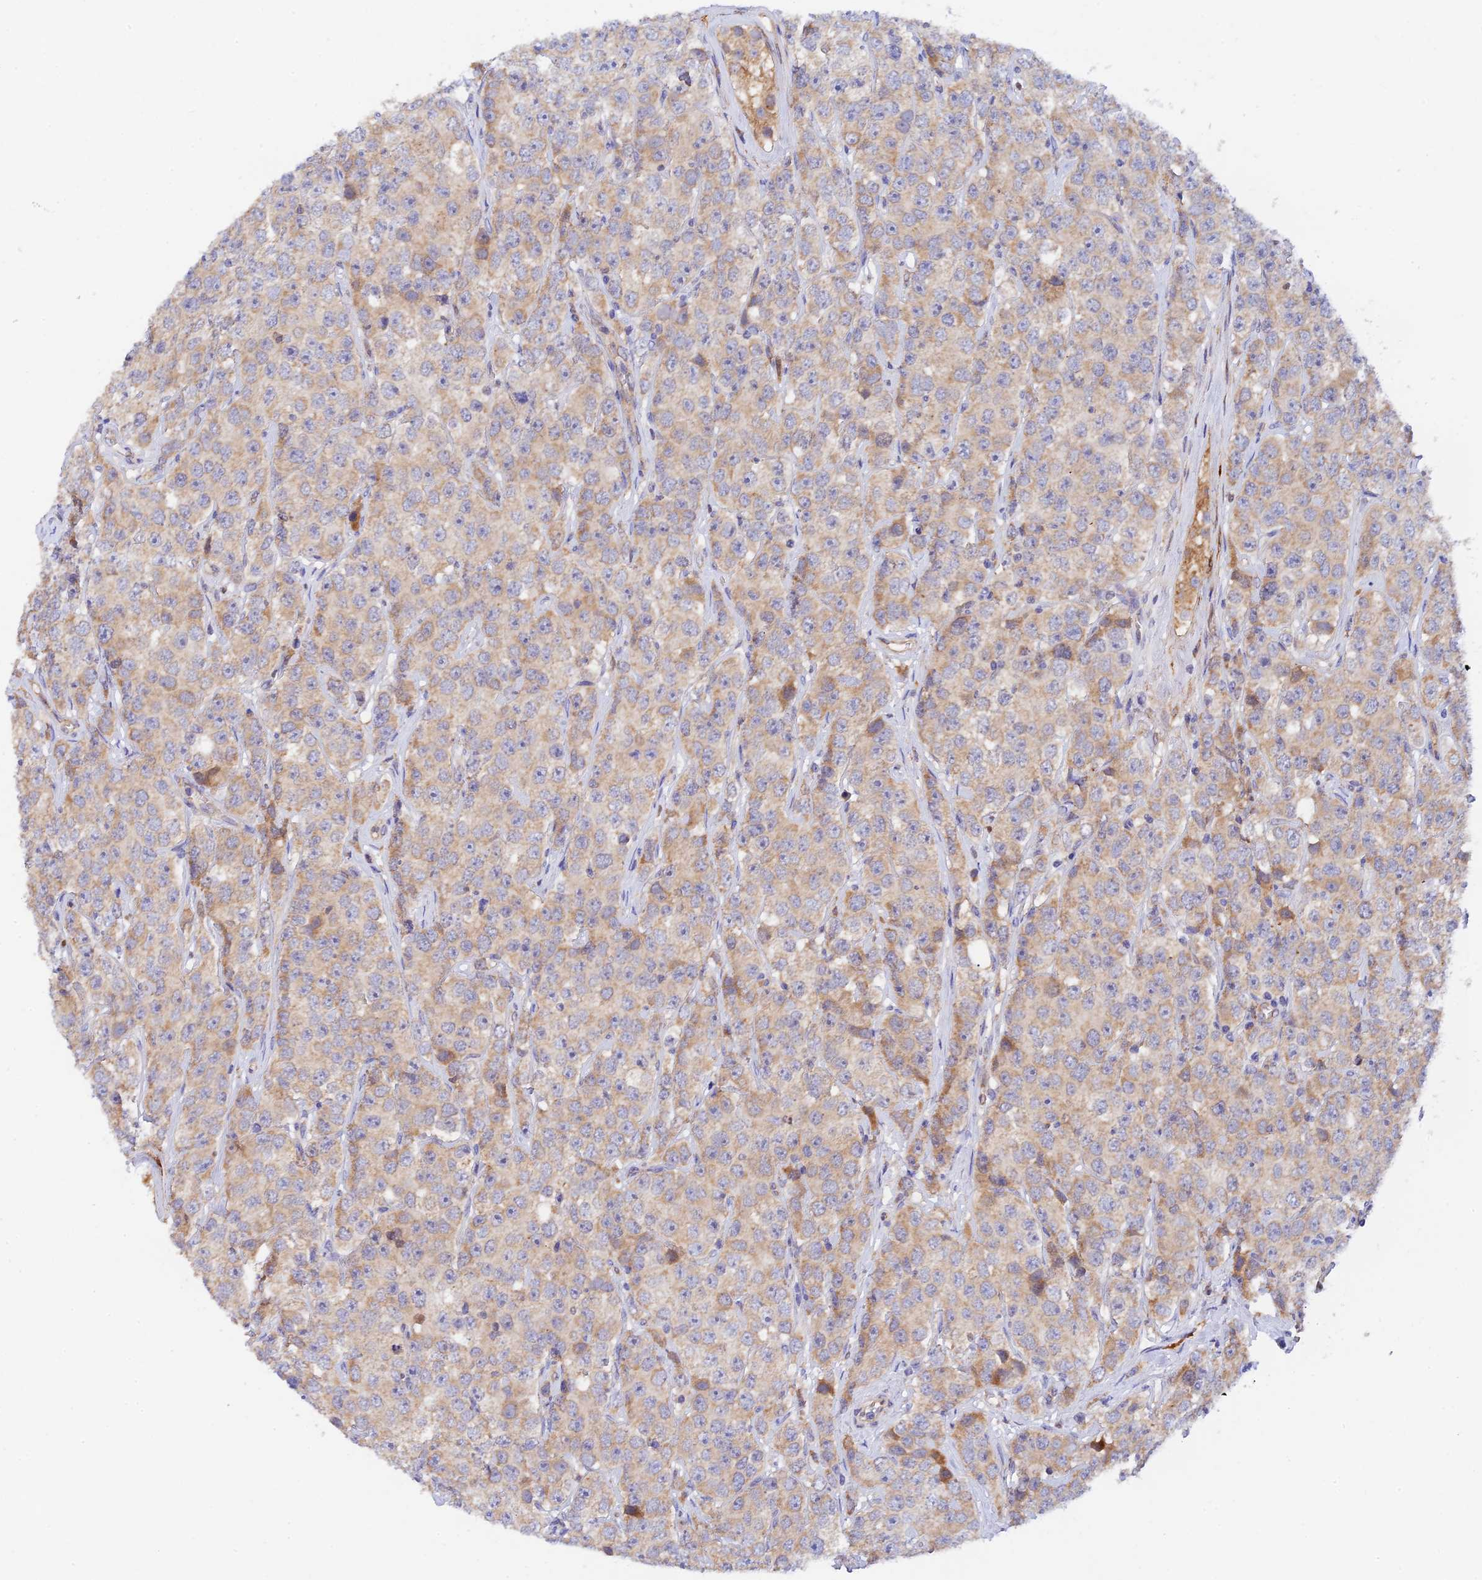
{"staining": {"intensity": "weak", "quantity": ">75%", "location": "cytoplasmic/membranous"}, "tissue": "testis cancer", "cell_type": "Tumor cells", "image_type": "cancer", "snomed": [{"axis": "morphology", "description": "Seminoma, NOS"}, {"axis": "topography", "description": "Testis"}], "caption": "Seminoma (testis) stained for a protein (brown) shows weak cytoplasmic/membranous positive staining in about >75% of tumor cells.", "gene": "RANBP6", "patient": {"sex": "male", "age": 28}}